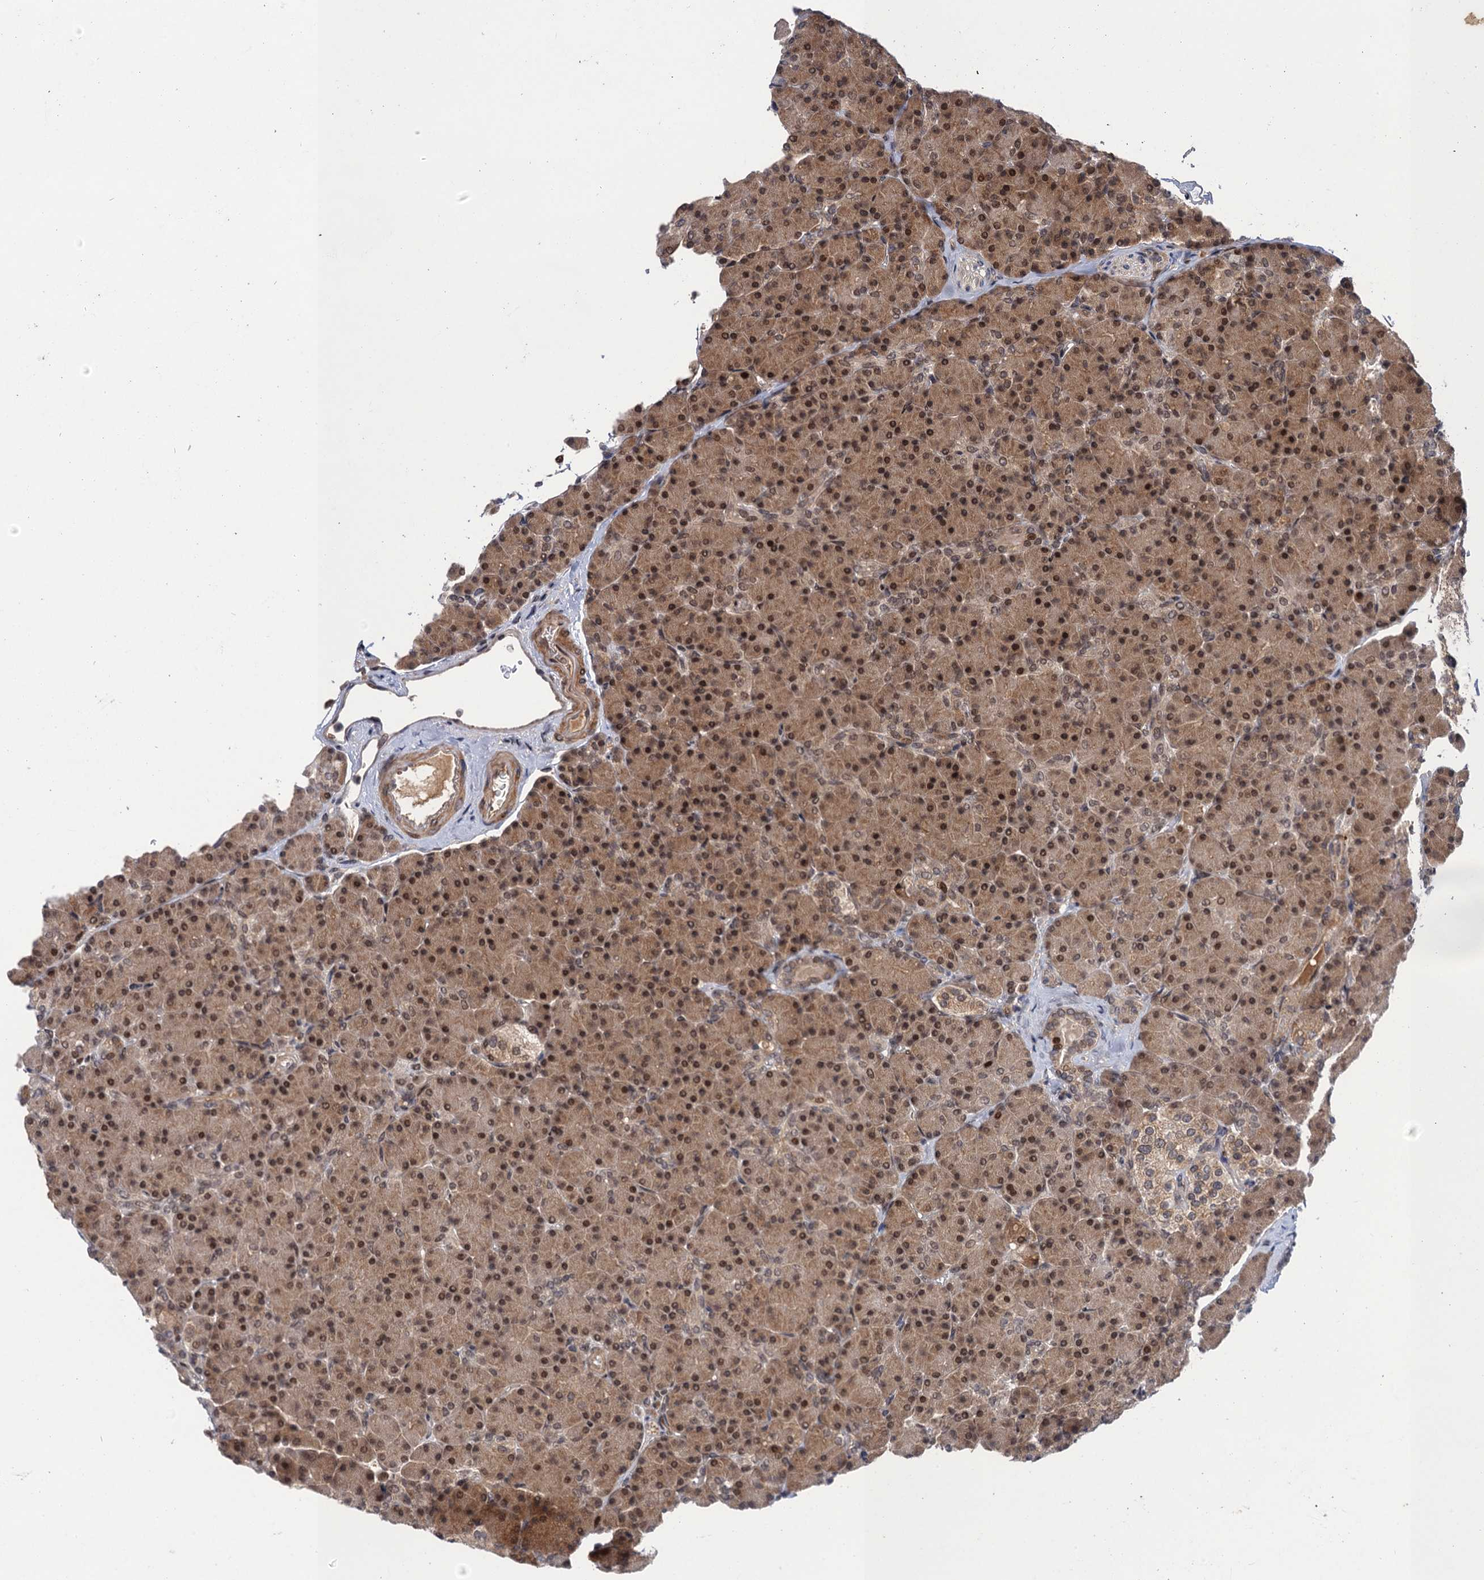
{"staining": {"intensity": "moderate", "quantity": ">75%", "location": "cytoplasmic/membranous,nuclear"}, "tissue": "pancreas", "cell_type": "Exocrine glandular cells", "image_type": "normal", "snomed": [{"axis": "morphology", "description": "Normal tissue, NOS"}, {"axis": "topography", "description": "Pancreas"}], "caption": "Approximately >75% of exocrine glandular cells in normal pancreas show moderate cytoplasmic/membranous,nuclear protein expression as visualized by brown immunohistochemical staining.", "gene": "NEK8", "patient": {"sex": "female", "age": 43}}